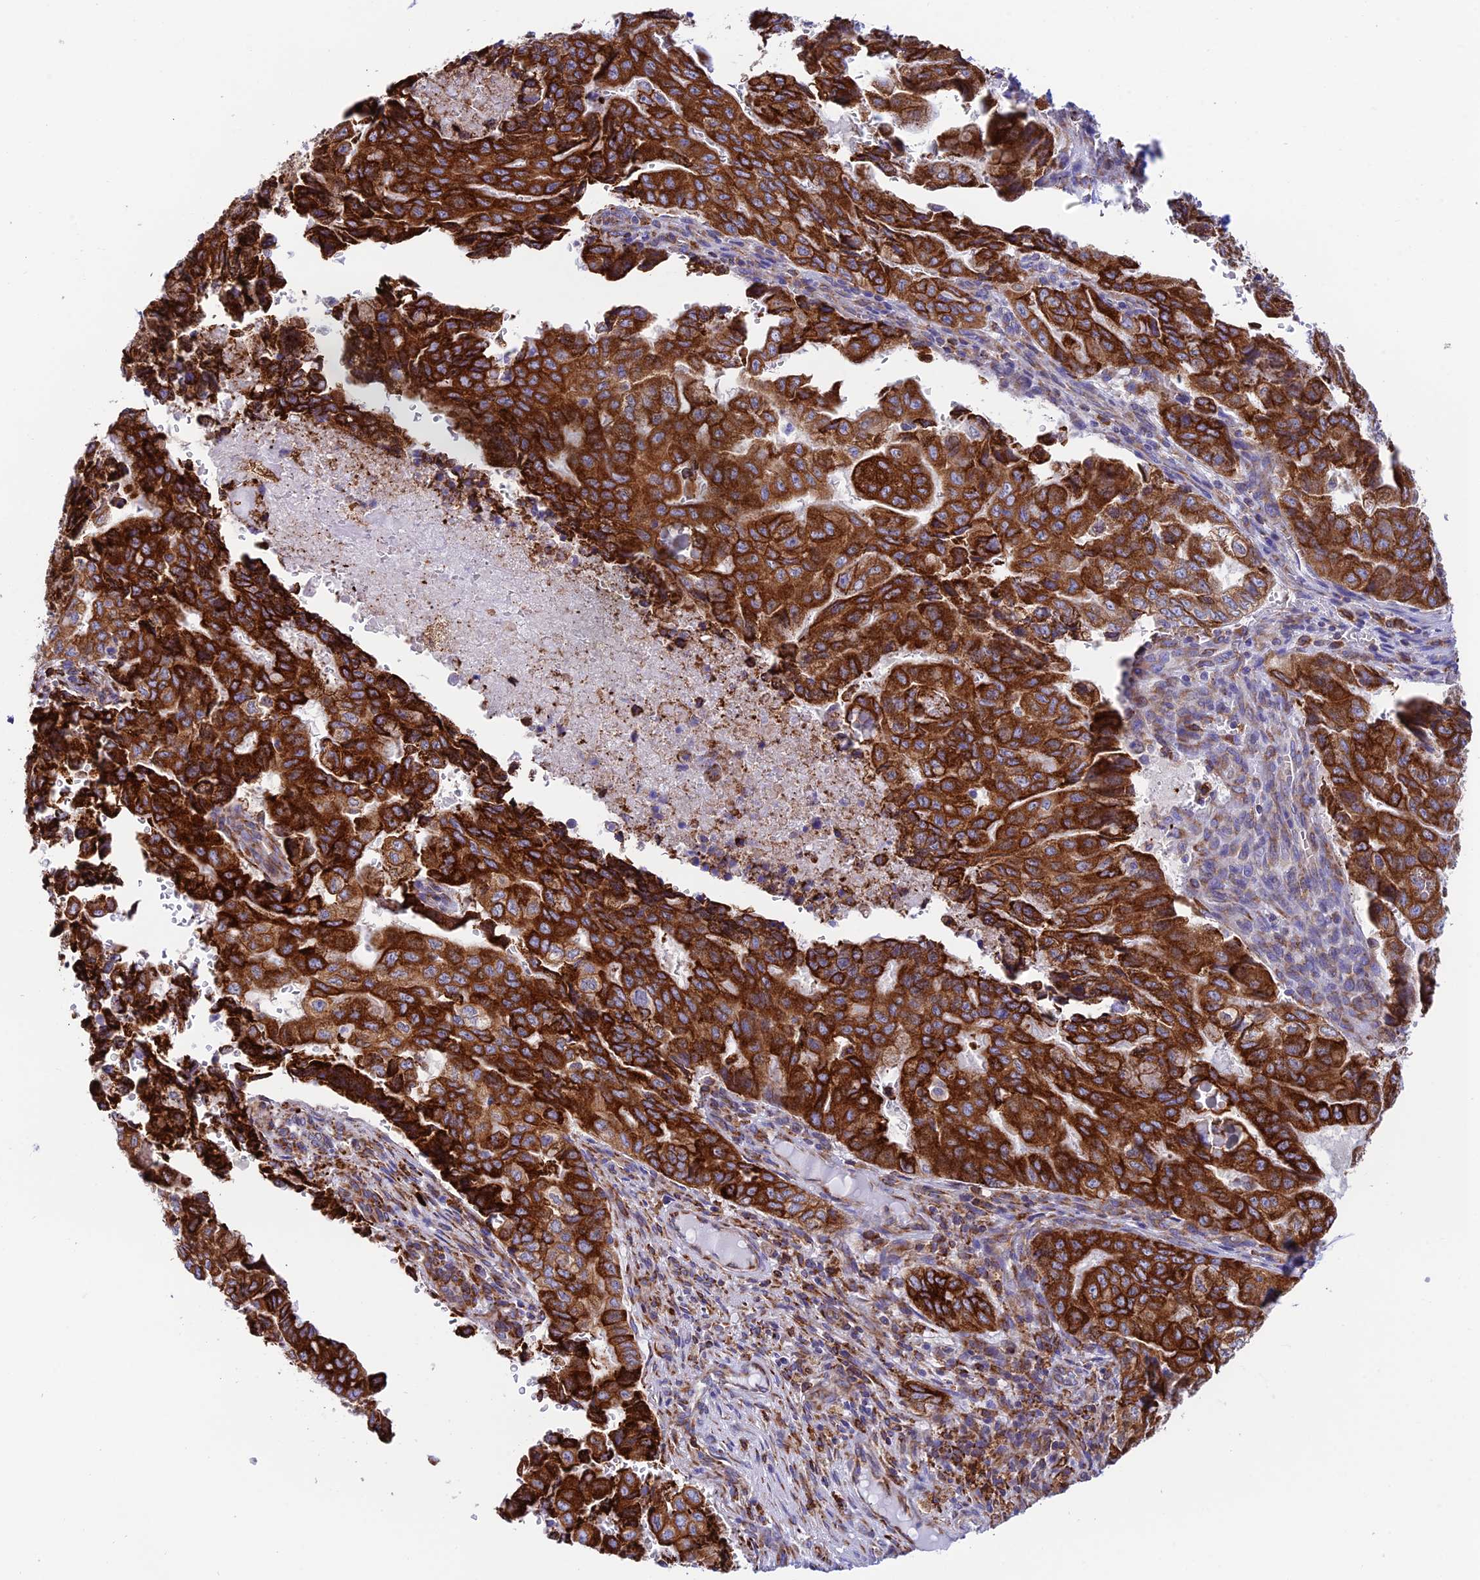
{"staining": {"intensity": "strong", "quantity": ">75%", "location": "cytoplasmic/membranous"}, "tissue": "pancreatic cancer", "cell_type": "Tumor cells", "image_type": "cancer", "snomed": [{"axis": "morphology", "description": "Adenocarcinoma, NOS"}, {"axis": "topography", "description": "Pancreas"}], "caption": "Pancreatic cancer (adenocarcinoma) stained with IHC displays strong cytoplasmic/membranous expression in about >75% of tumor cells.", "gene": "TUBGCP6", "patient": {"sex": "male", "age": 51}}